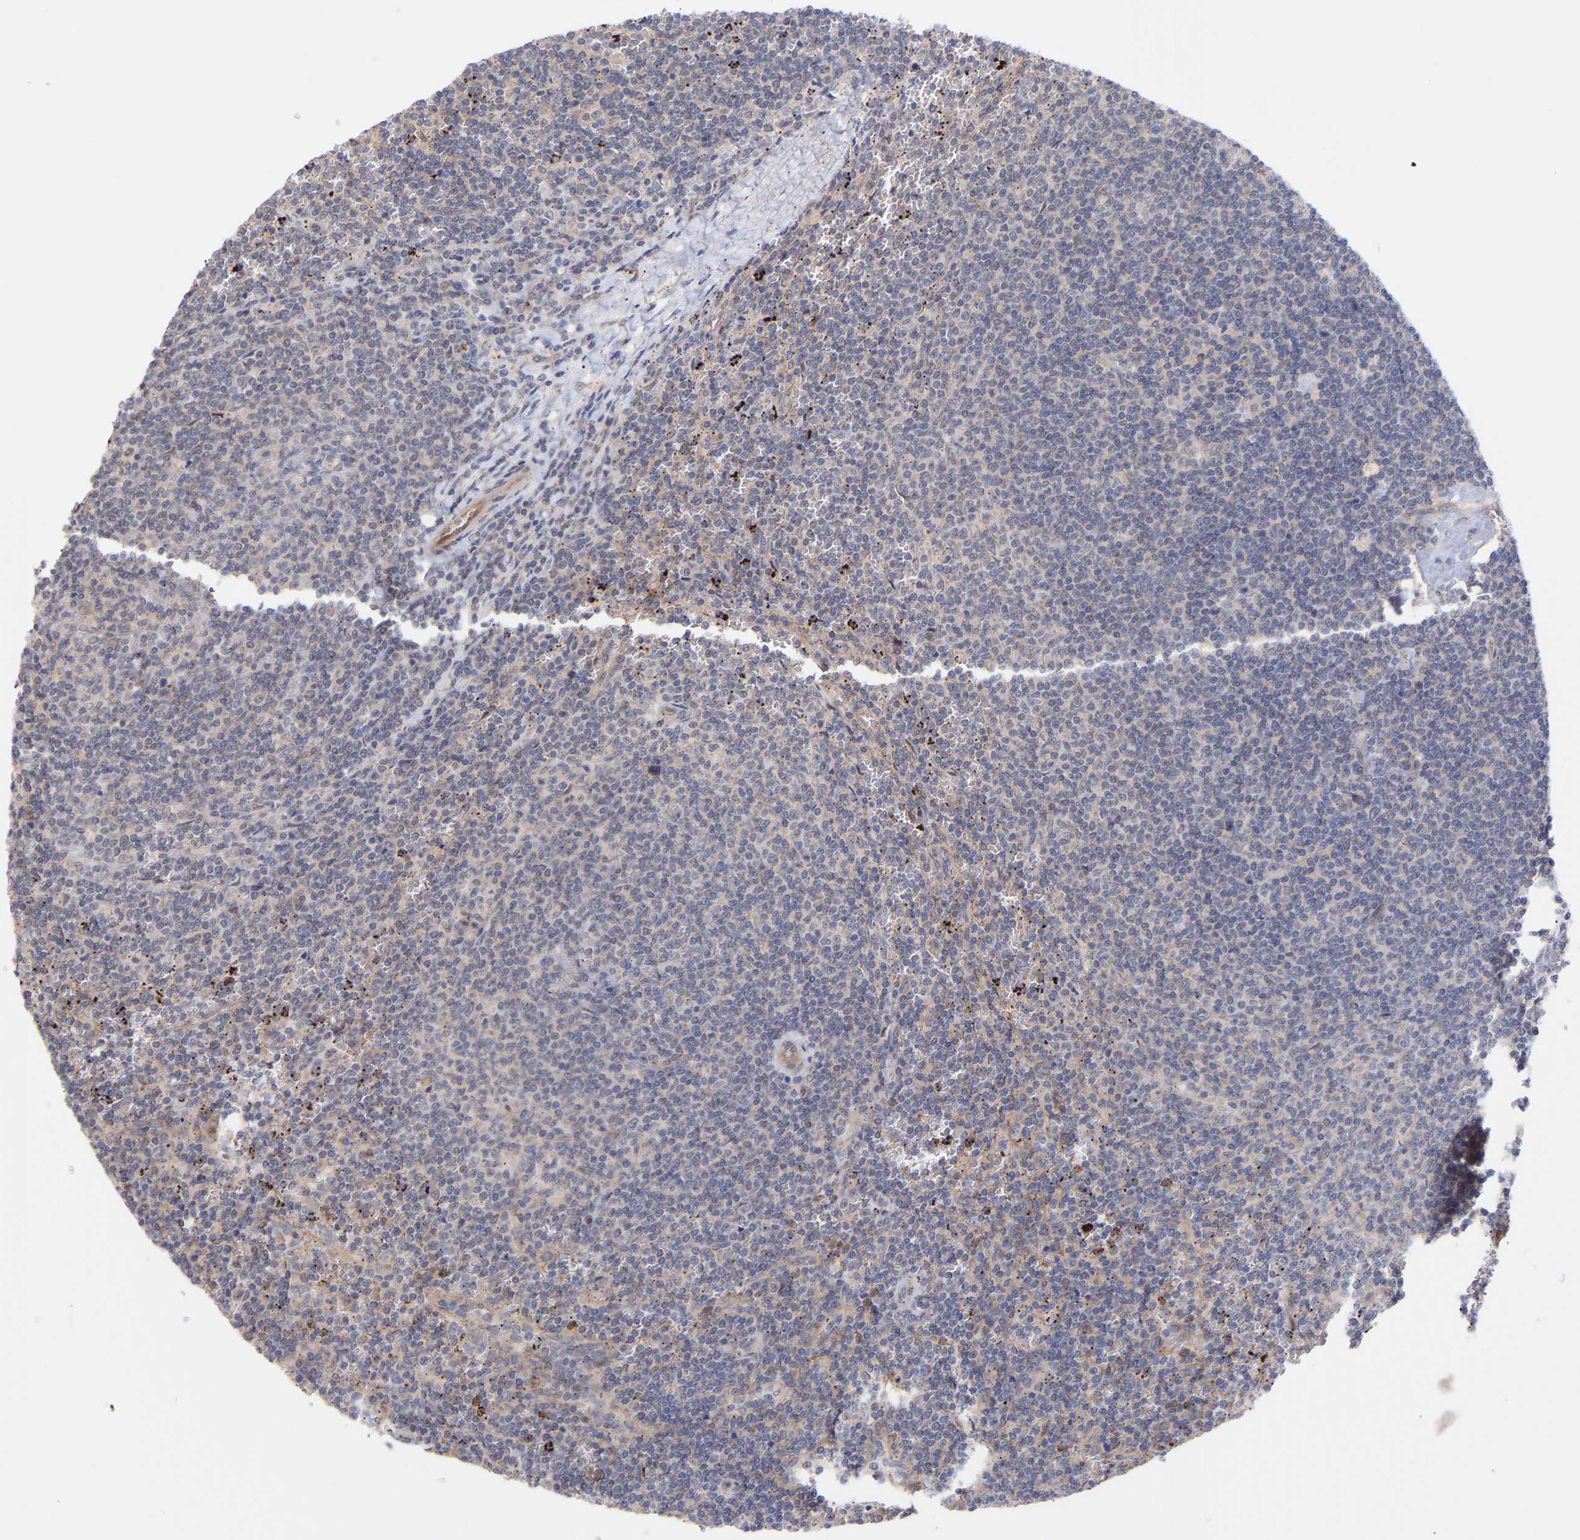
{"staining": {"intensity": "negative", "quantity": "none", "location": "none"}, "tissue": "lymphoma", "cell_type": "Tumor cells", "image_type": "cancer", "snomed": [{"axis": "morphology", "description": "Malignant lymphoma, non-Hodgkin's type, Low grade"}, {"axis": "topography", "description": "Spleen"}], "caption": "Human lymphoma stained for a protein using IHC demonstrates no expression in tumor cells.", "gene": "PDLIM5", "patient": {"sex": "female", "age": 50}}